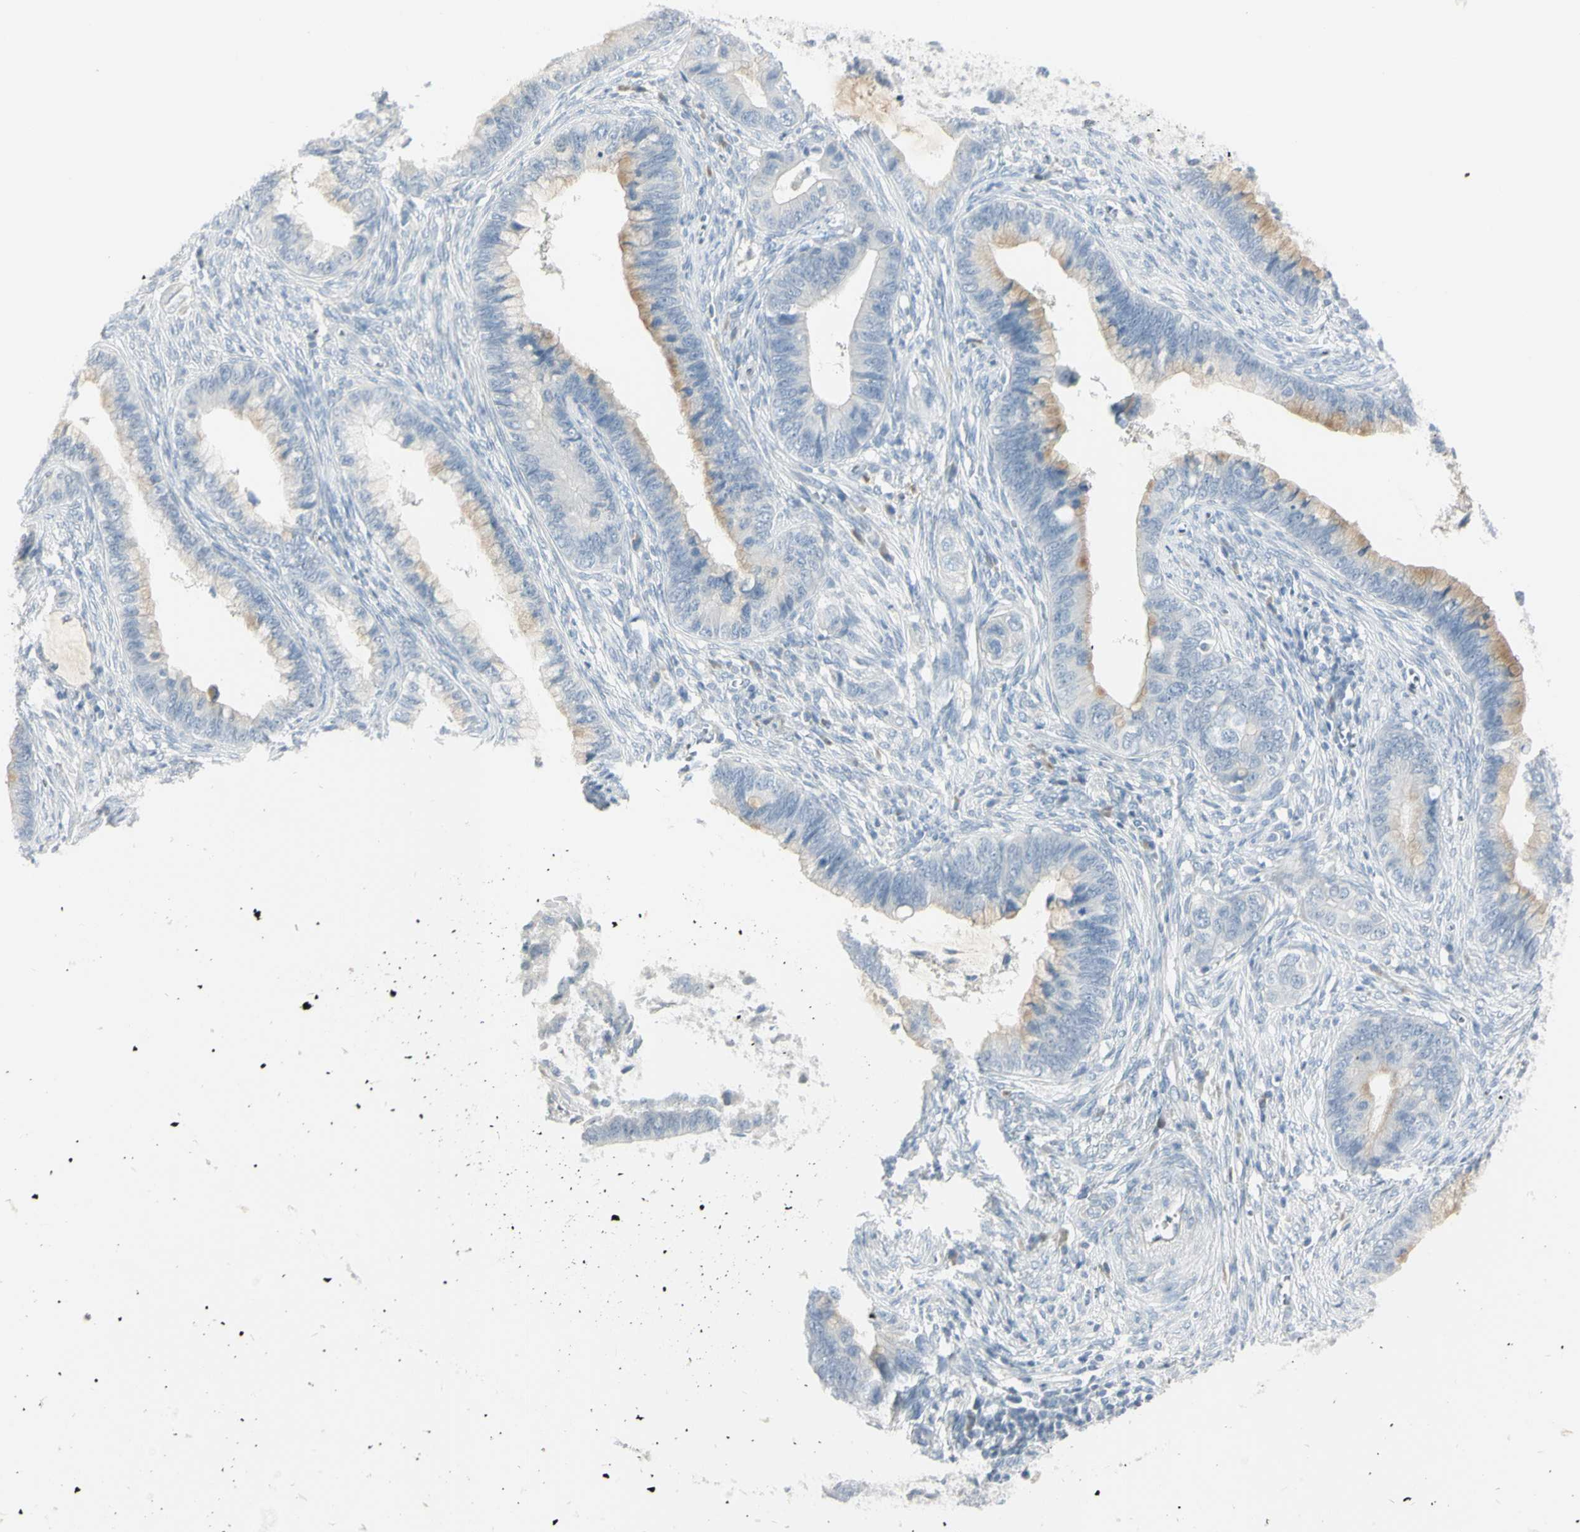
{"staining": {"intensity": "weak", "quantity": "25%-75%", "location": "cytoplasmic/membranous"}, "tissue": "cervical cancer", "cell_type": "Tumor cells", "image_type": "cancer", "snomed": [{"axis": "morphology", "description": "Adenocarcinoma, NOS"}, {"axis": "topography", "description": "Cervix"}], "caption": "The photomicrograph reveals staining of cervical cancer, revealing weak cytoplasmic/membranous protein staining (brown color) within tumor cells.", "gene": "PIP", "patient": {"sex": "female", "age": 44}}